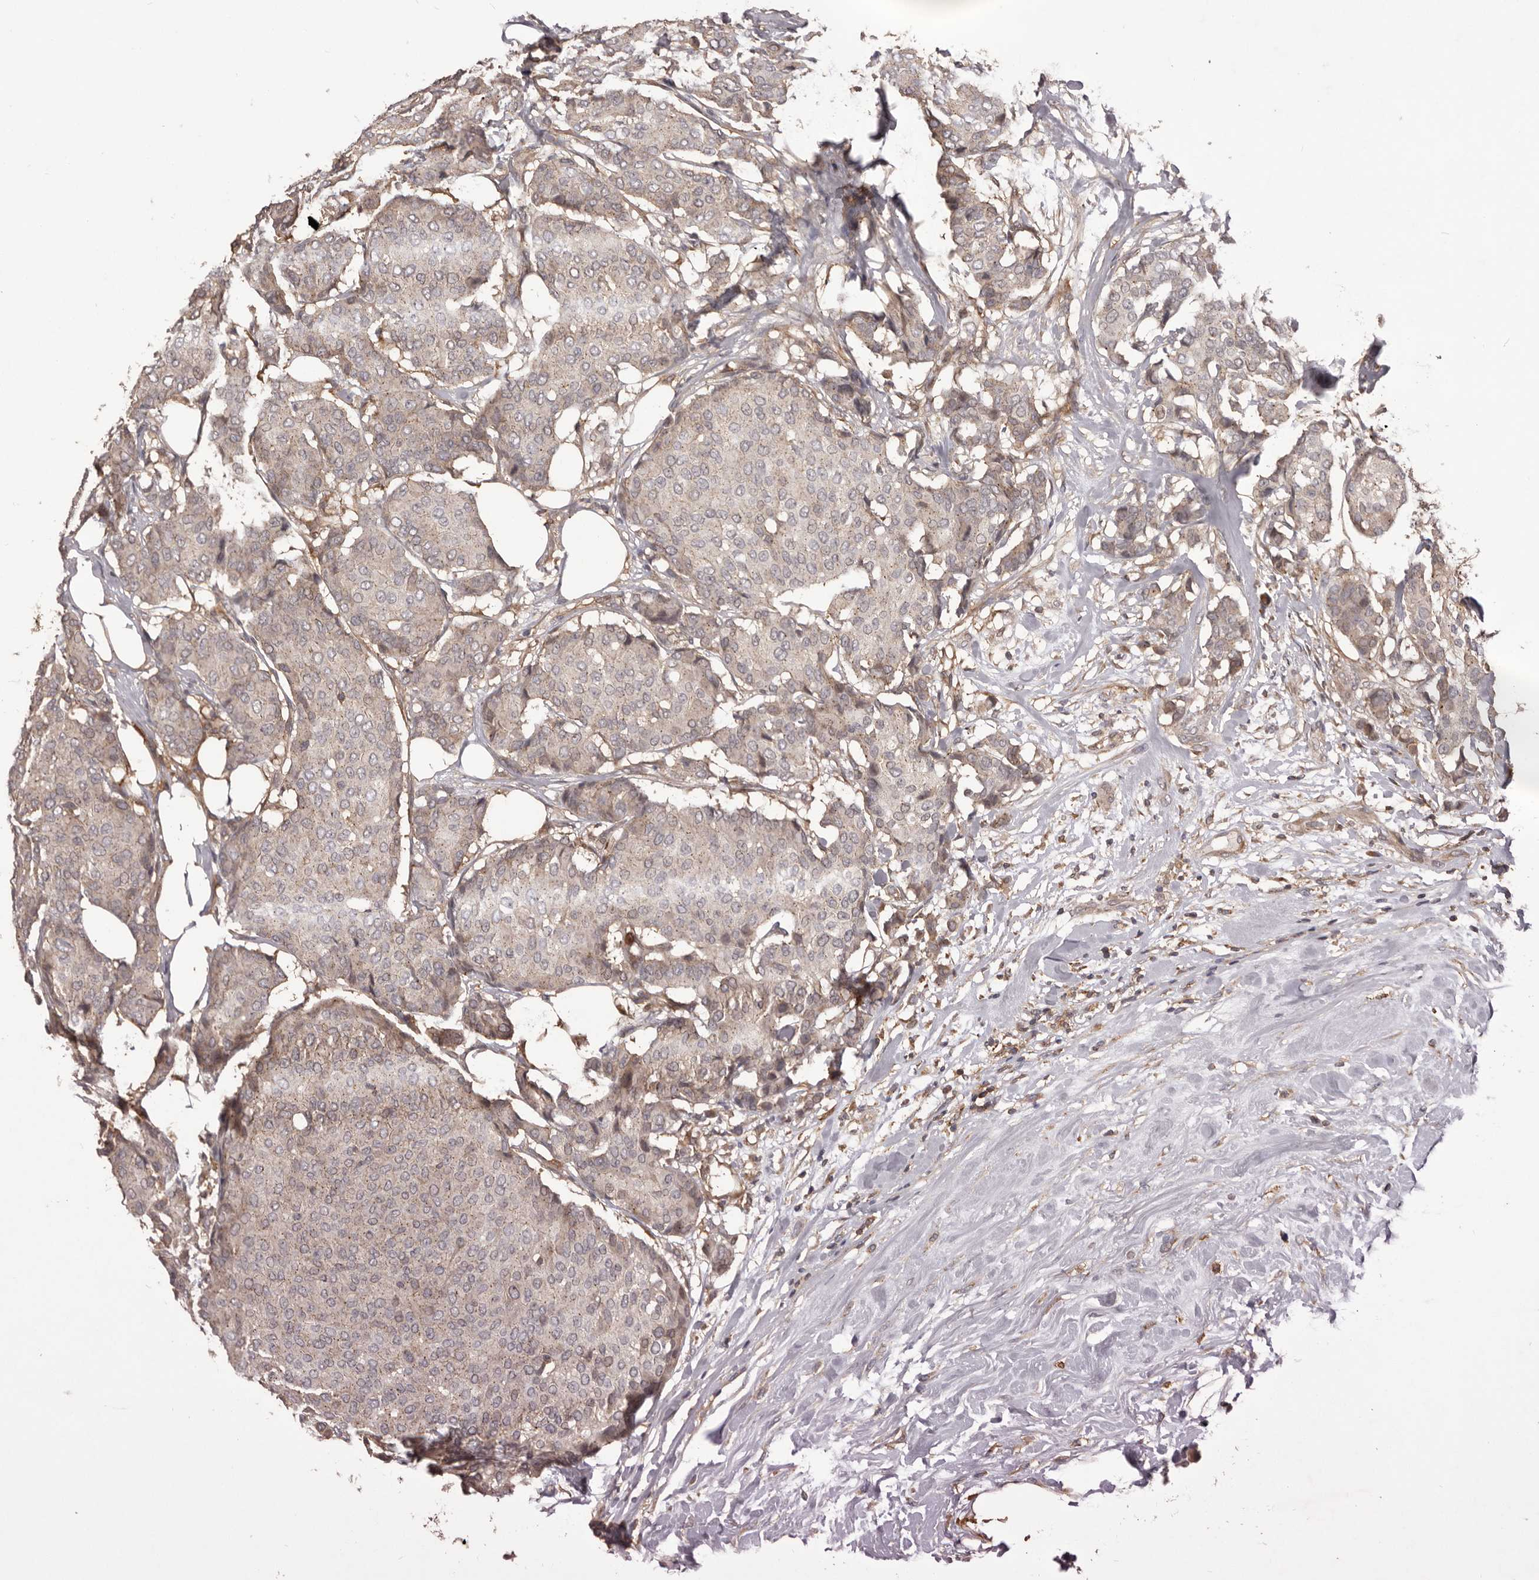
{"staining": {"intensity": "weak", "quantity": "<25%", "location": "cytoplasmic/membranous"}, "tissue": "breast cancer", "cell_type": "Tumor cells", "image_type": "cancer", "snomed": [{"axis": "morphology", "description": "Duct carcinoma"}, {"axis": "topography", "description": "Breast"}], "caption": "Micrograph shows no significant protein expression in tumor cells of breast invasive ductal carcinoma. (Brightfield microscopy of DAB immunohistochemistry (IHC) at high magnification).", "gene": "GLIPR2", "patient": {"sex": "female", "age": 75}}